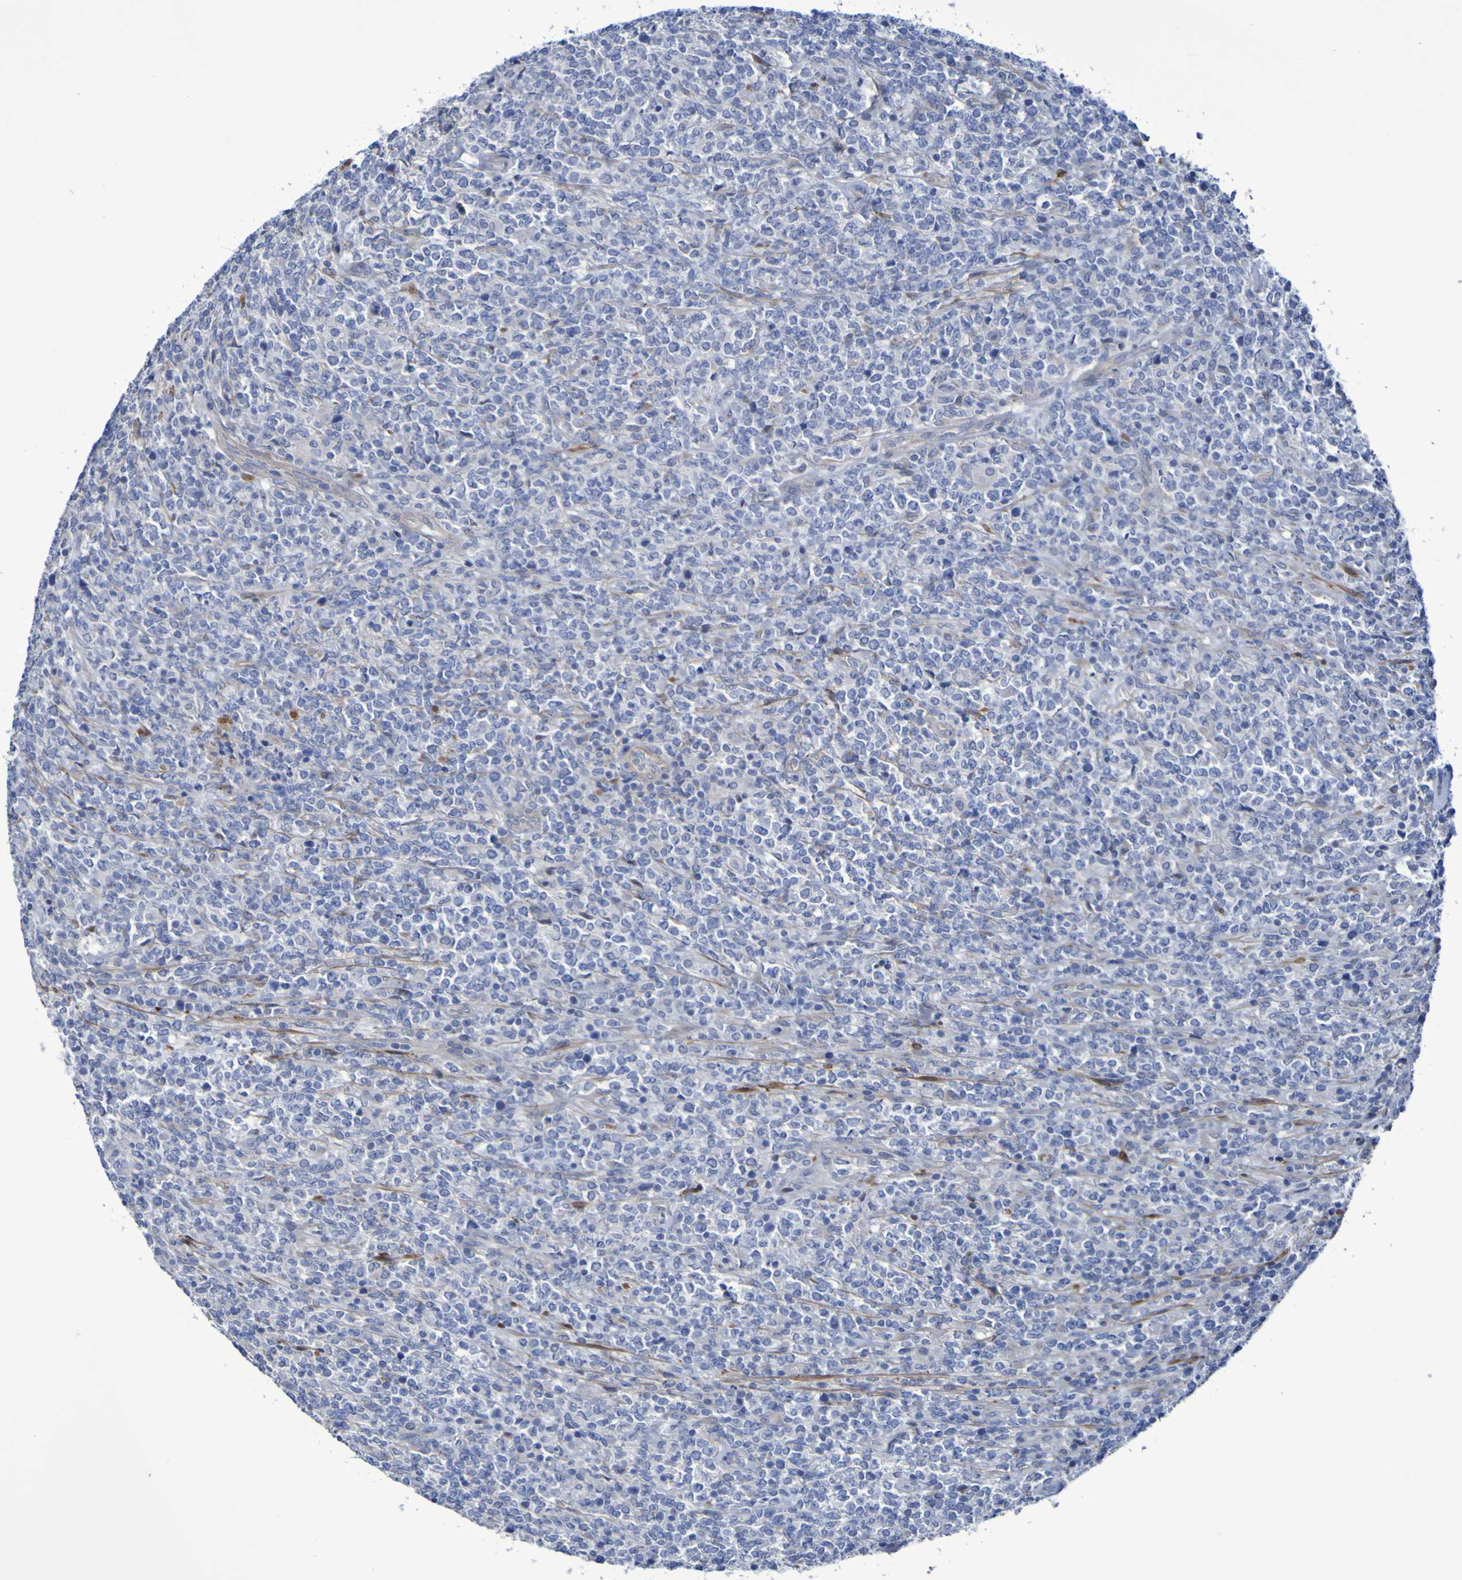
{"staining": {"intensity": "negative", "quantity": "none", "location": "none"}, "tissue": "lymphoma", "cell_type": "Tumor cells", "image_type": "cancer", "snomed": [{"axis": "morphology", "description": "Malignant lymphoma, non-Hodgkin's type, High grade"}, {"axis": "topography", "description": "Soft tissue"}], "caption": "Image shows no protein staining in tumor cells of malignant lymphoma, non-Hodgkin's type (high-grade) tissue.", "gene": "LPP", "patient": {"sex": "male", "age": 18}}